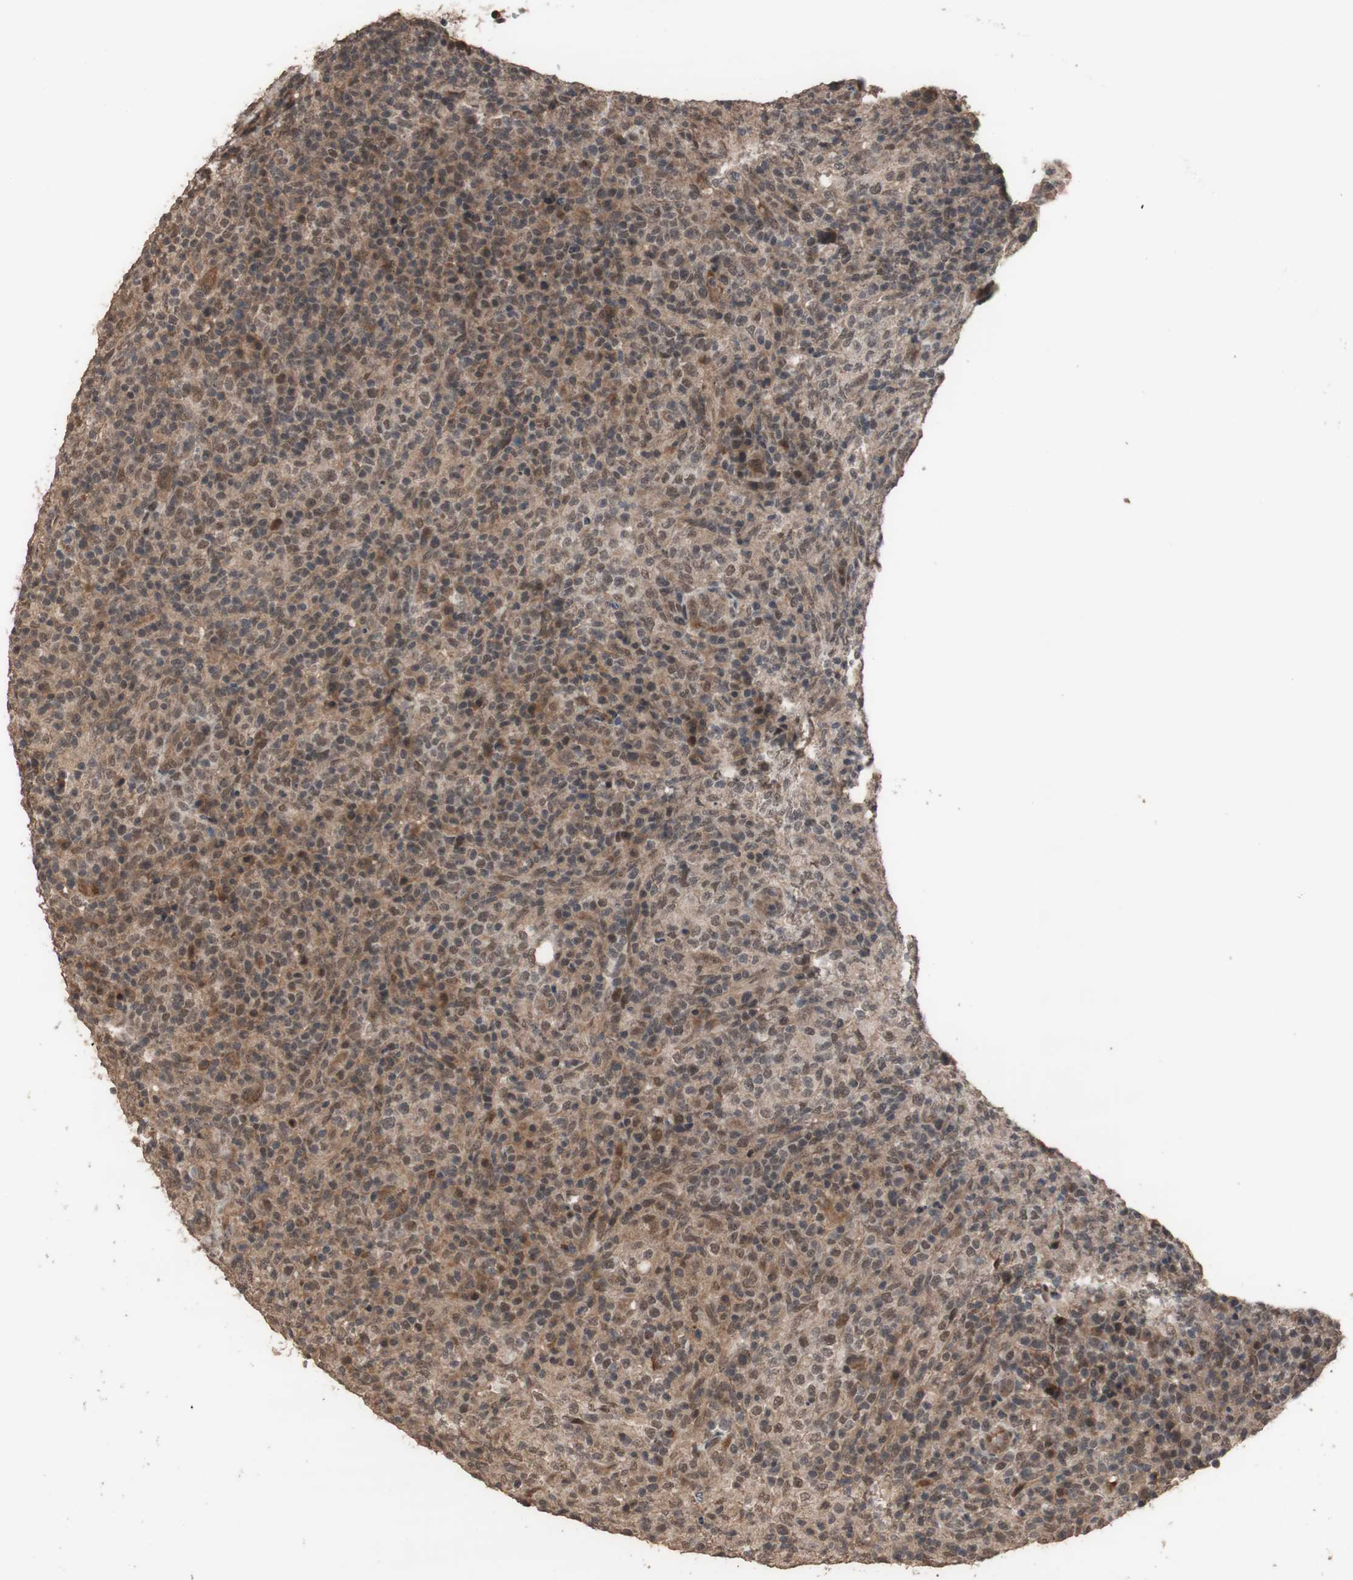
{"staining": {"intensity": "weak", "quantity": "25%-75%", "location": "cytoplasmic/membranous,nuclear"}, "tissue": "lymphoma", "cell_type": "Tumor cells", "image_type": "cancer", "snomed": [{"axis": "morphology", "description": "Malignant lymphoma, non-Hodgkin's type, High grade"}, {"axis": "topography", "description": "Lymph node"}], "caption": "Human malignant lymphoma, non-Hodgkin's type (high-grade) stained for a protein (brown) exhibits weak cytoplasmic/membranous and nuclear positive expression in about 25%-75% of tumor cells.", "gene": "KANSL1", "patient": {"sex": "female", "age": 76}}